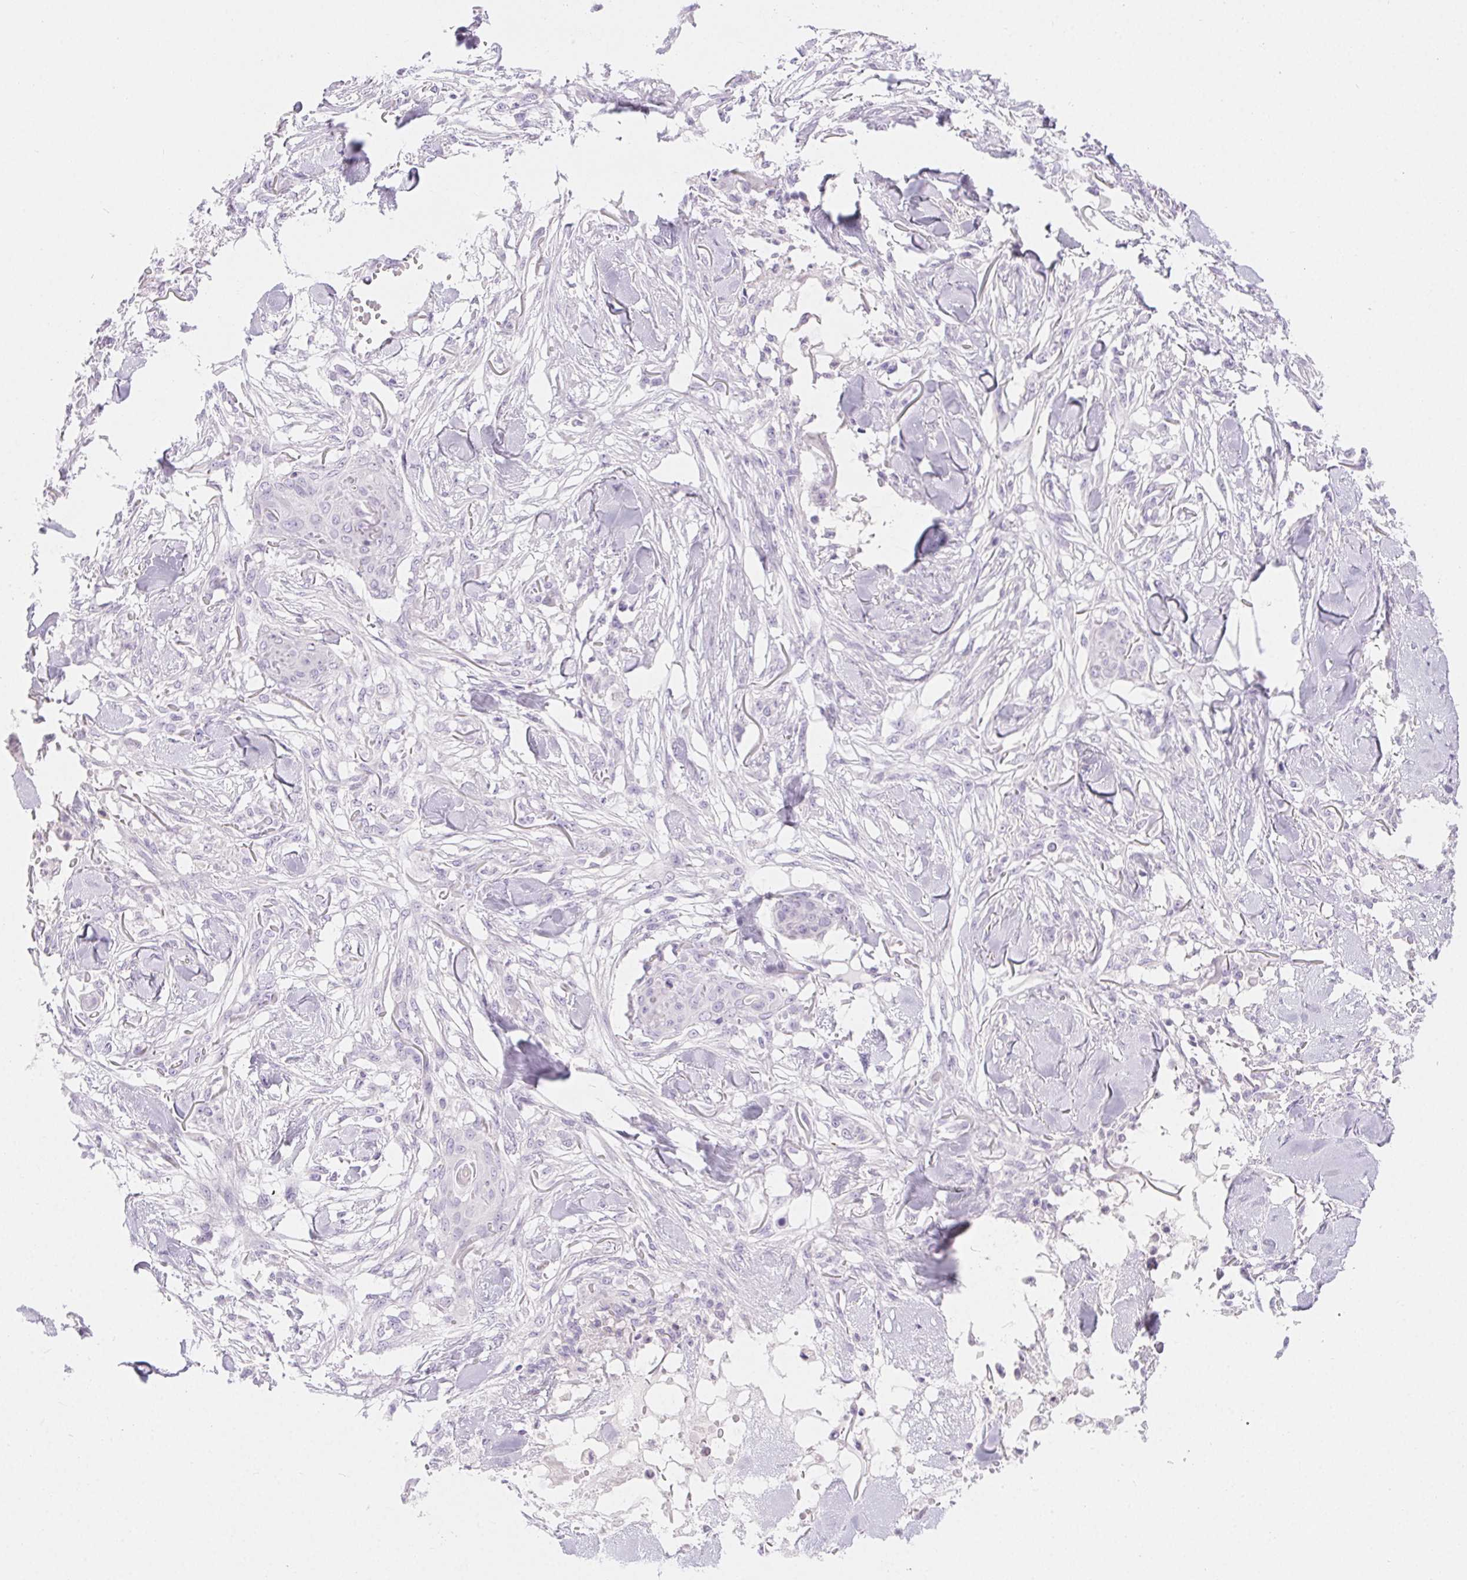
{"staining": {"intensity": "negative", "quantity": "none", "location": "none"}, "tissue": "skin cancer", "cell_type": "Tumor cells", "image_type": "cancer", "snomed": [{"axis": "morphology", "description": "Squamous cell carcinoma, NOS"}, {"axis": "topography", "description": "Skin"}], "caption": "The histopathology image reveals no staining of tumor cells in squamous cell carcinoma (skin). The staining was performed using DAB (3,3'-diaminobenzidine) to visualize the protein expression in brown, while the nuclei were stained in blue with hematoxylin (Magnification: 20x).", "gene": "CLDN16", "patient": {"sex": "female", "age": 59}}